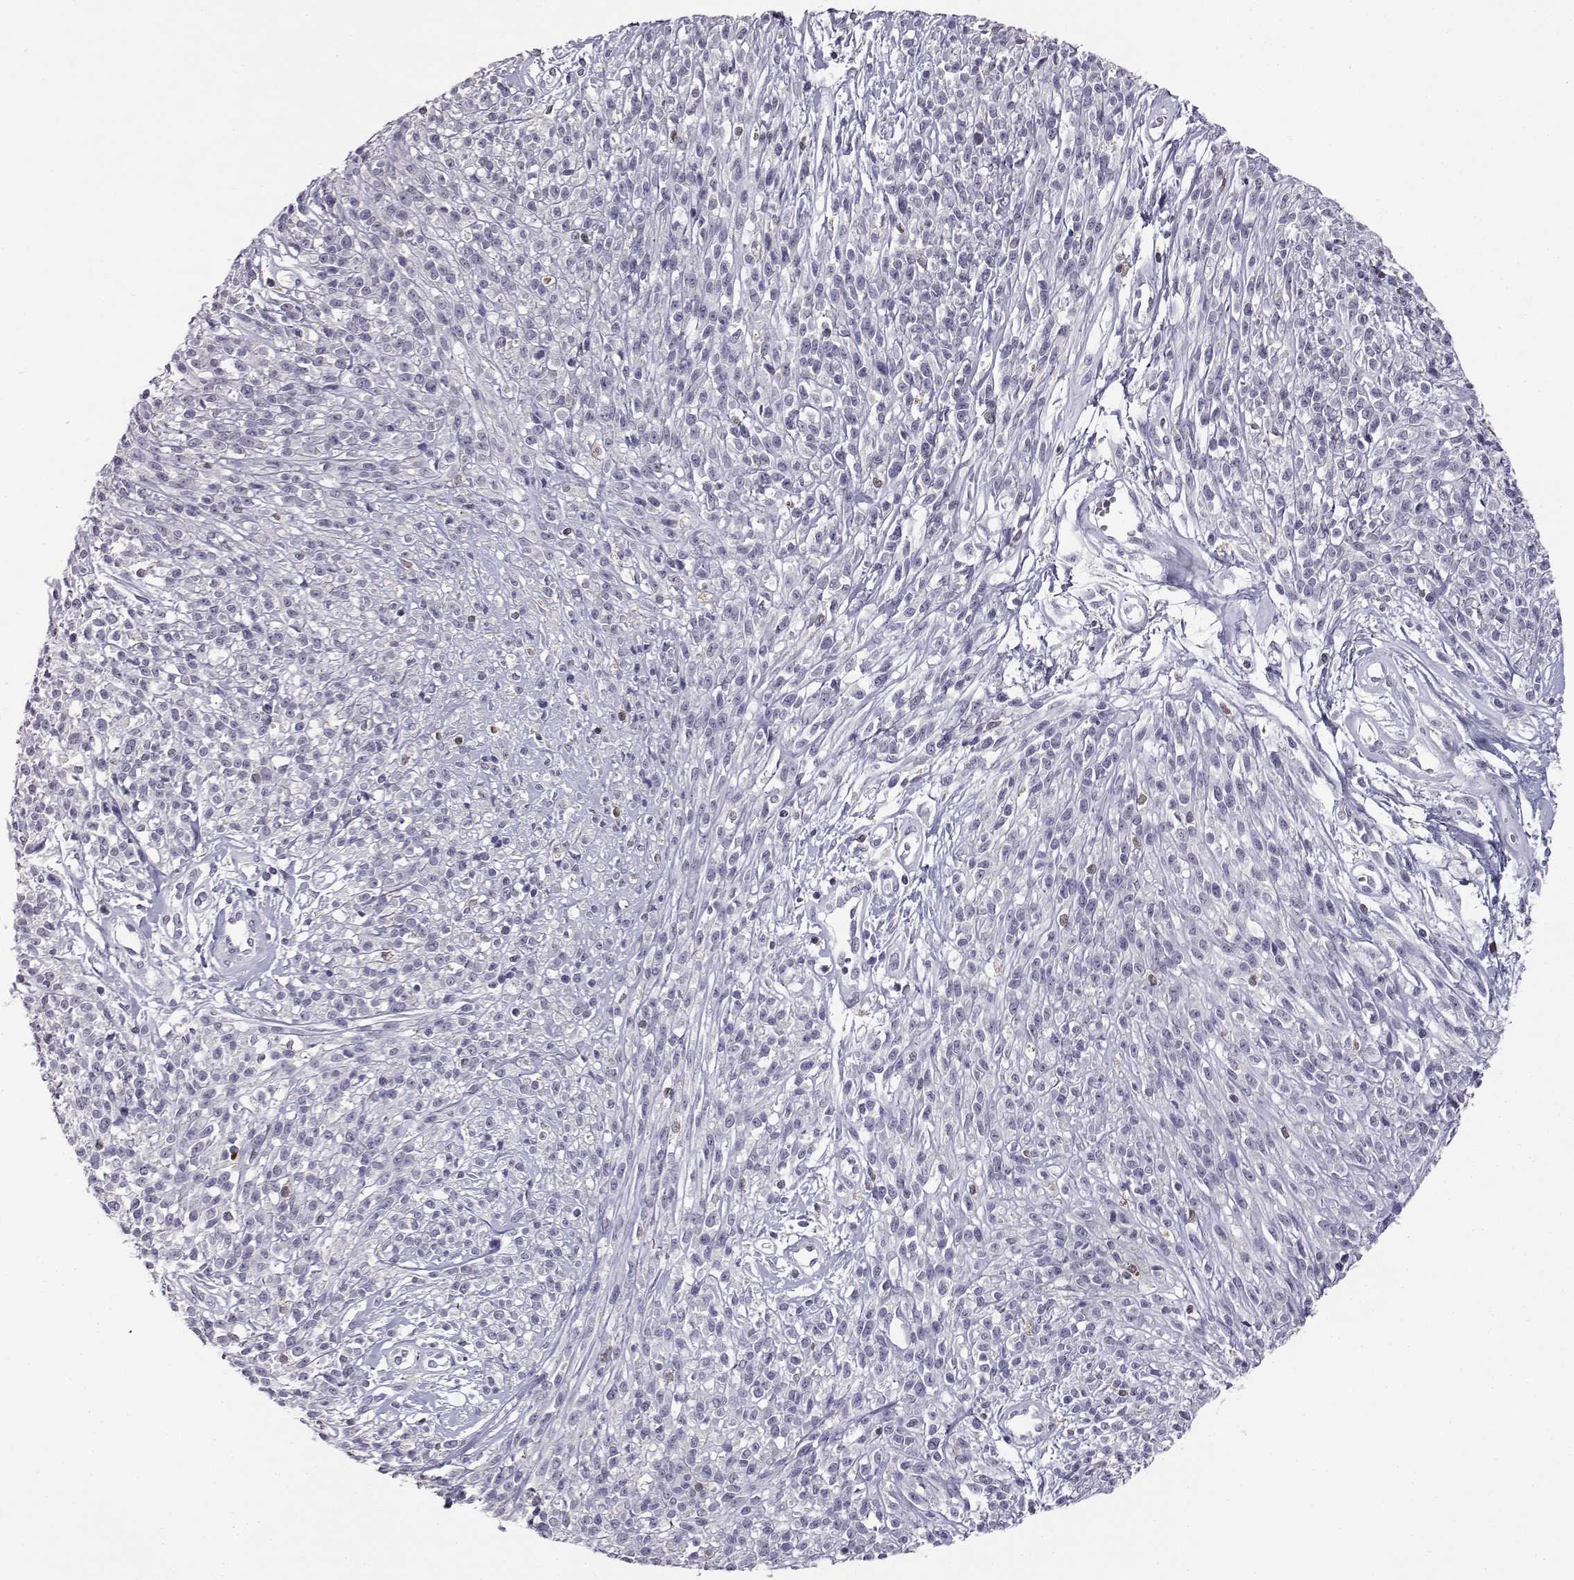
{"staining": {"intensity": "negative", "quantity": "none", "location": "none"}, "tissue": "melanoma", "cell_type": "Tumor cells", "image_type": "cancer", "snomed": [{"axis": "morphology", "description": "Malignant melanoma, NOS"}, {"axis": "topography", "description": "Skin"}, {"axis": "topography", "description": "Skin of trunk"}], "caption": "DAB immunohistochemical staining of human malignant melanoma demonstrates no significant expression in tumor cells.", "gene": "AKR1B1", "patient": {"sex": "male", "age": 74}}